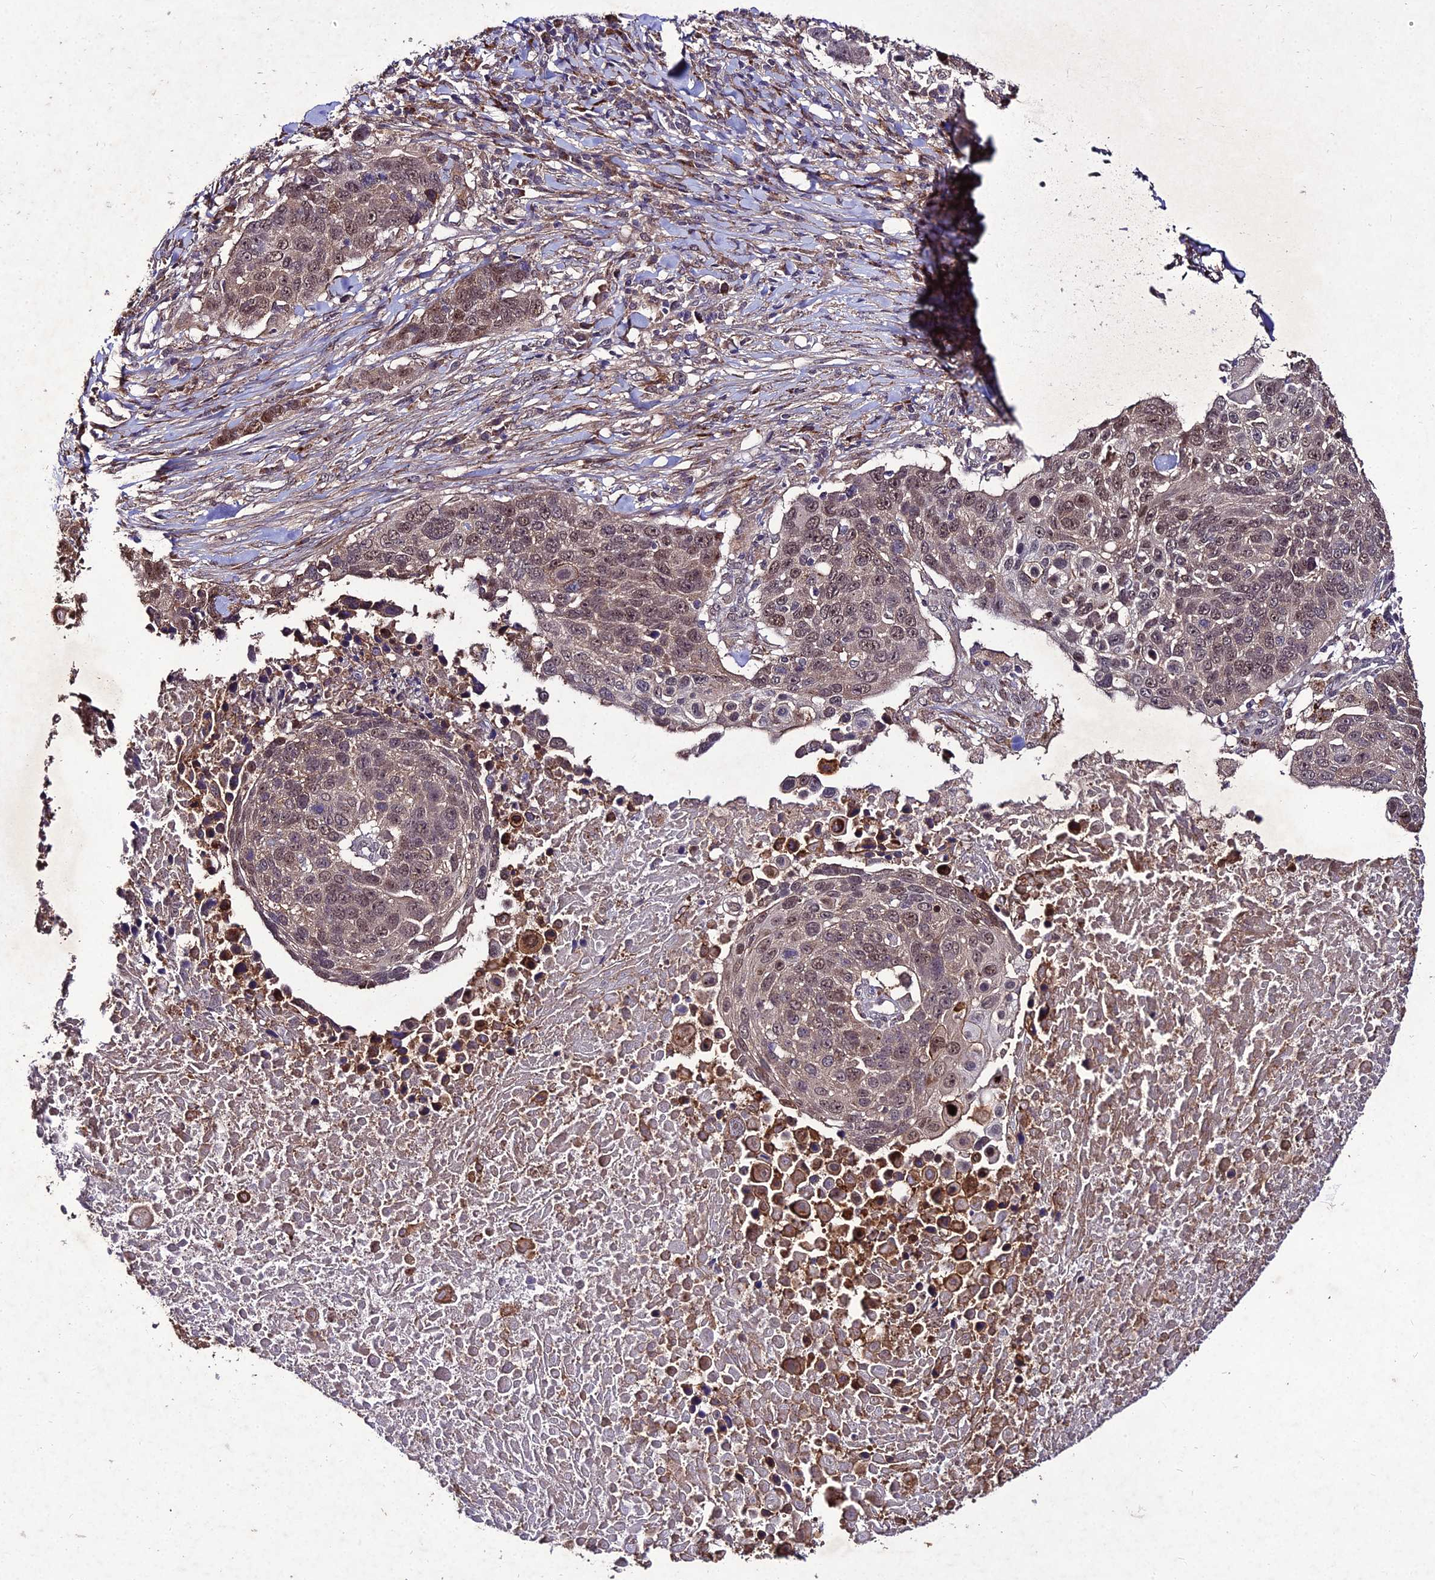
{"staining": {"intensity": "moderate", "quantity": ">75%", "location": "nuclear"}, "tissue": "lung cancer", "cell_type": "Tumor cells", "image_type": "cancer", "snomed": [{"axis": "morphology", "description": "Normal tissue, NOS"}, {"axis": "morphology", "description": "Squamous cell carcinoma, NOS"}, {"axis": "topography", "description": "Lymph node"}, {"axis": "topography", "description": "Lung"}], "caption": "The histopathology image demonstrates a brown stain indicating the presence of a protein in the nuclear of tumor cells in lung squamous cell carcinoma.", "gene": "ZNF766", "patient": {"sex": "male", "age": 66}}